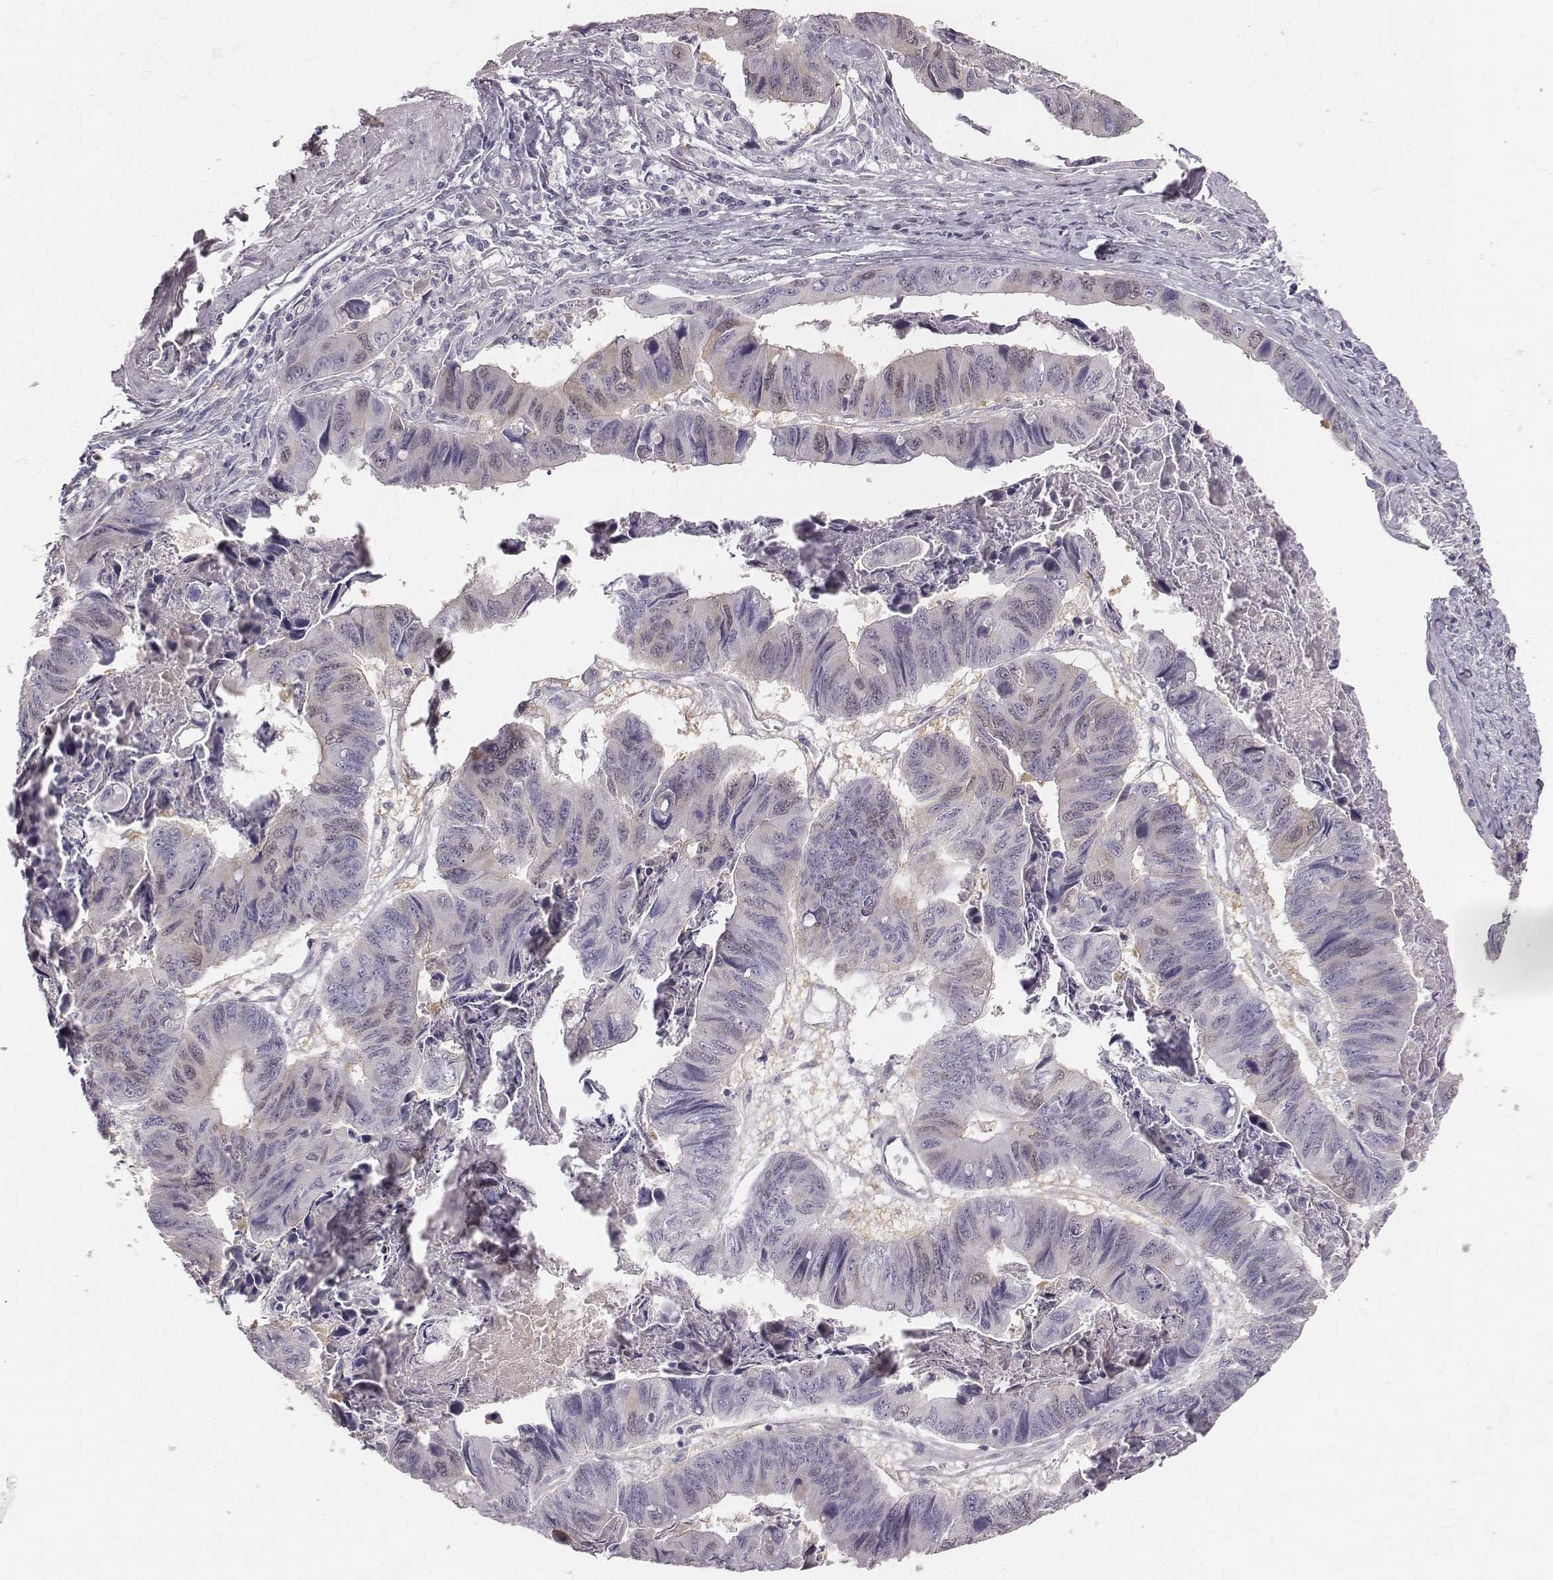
{"staining": {"intensity": "negative", "quantity": "none", "location": "none"}, "tissue": "stomach cancer", "cell_type": "Tumor cells", "image_type": "cancer", "snomed": [{"axis": "morphology", "description": "Adenocarcinoma, NOS"}, {"axis": "topography", "description": "Stomach, lower"}], "caption": "The photomicrograph demonstrates no staining of tumor cells in stomach cancer. (DAB immunohistochemistry (IHC) visualized using brightfield microscopy, high magnification).", "gene": "PBK", "patient": {"sex": "male", "age": 77}}